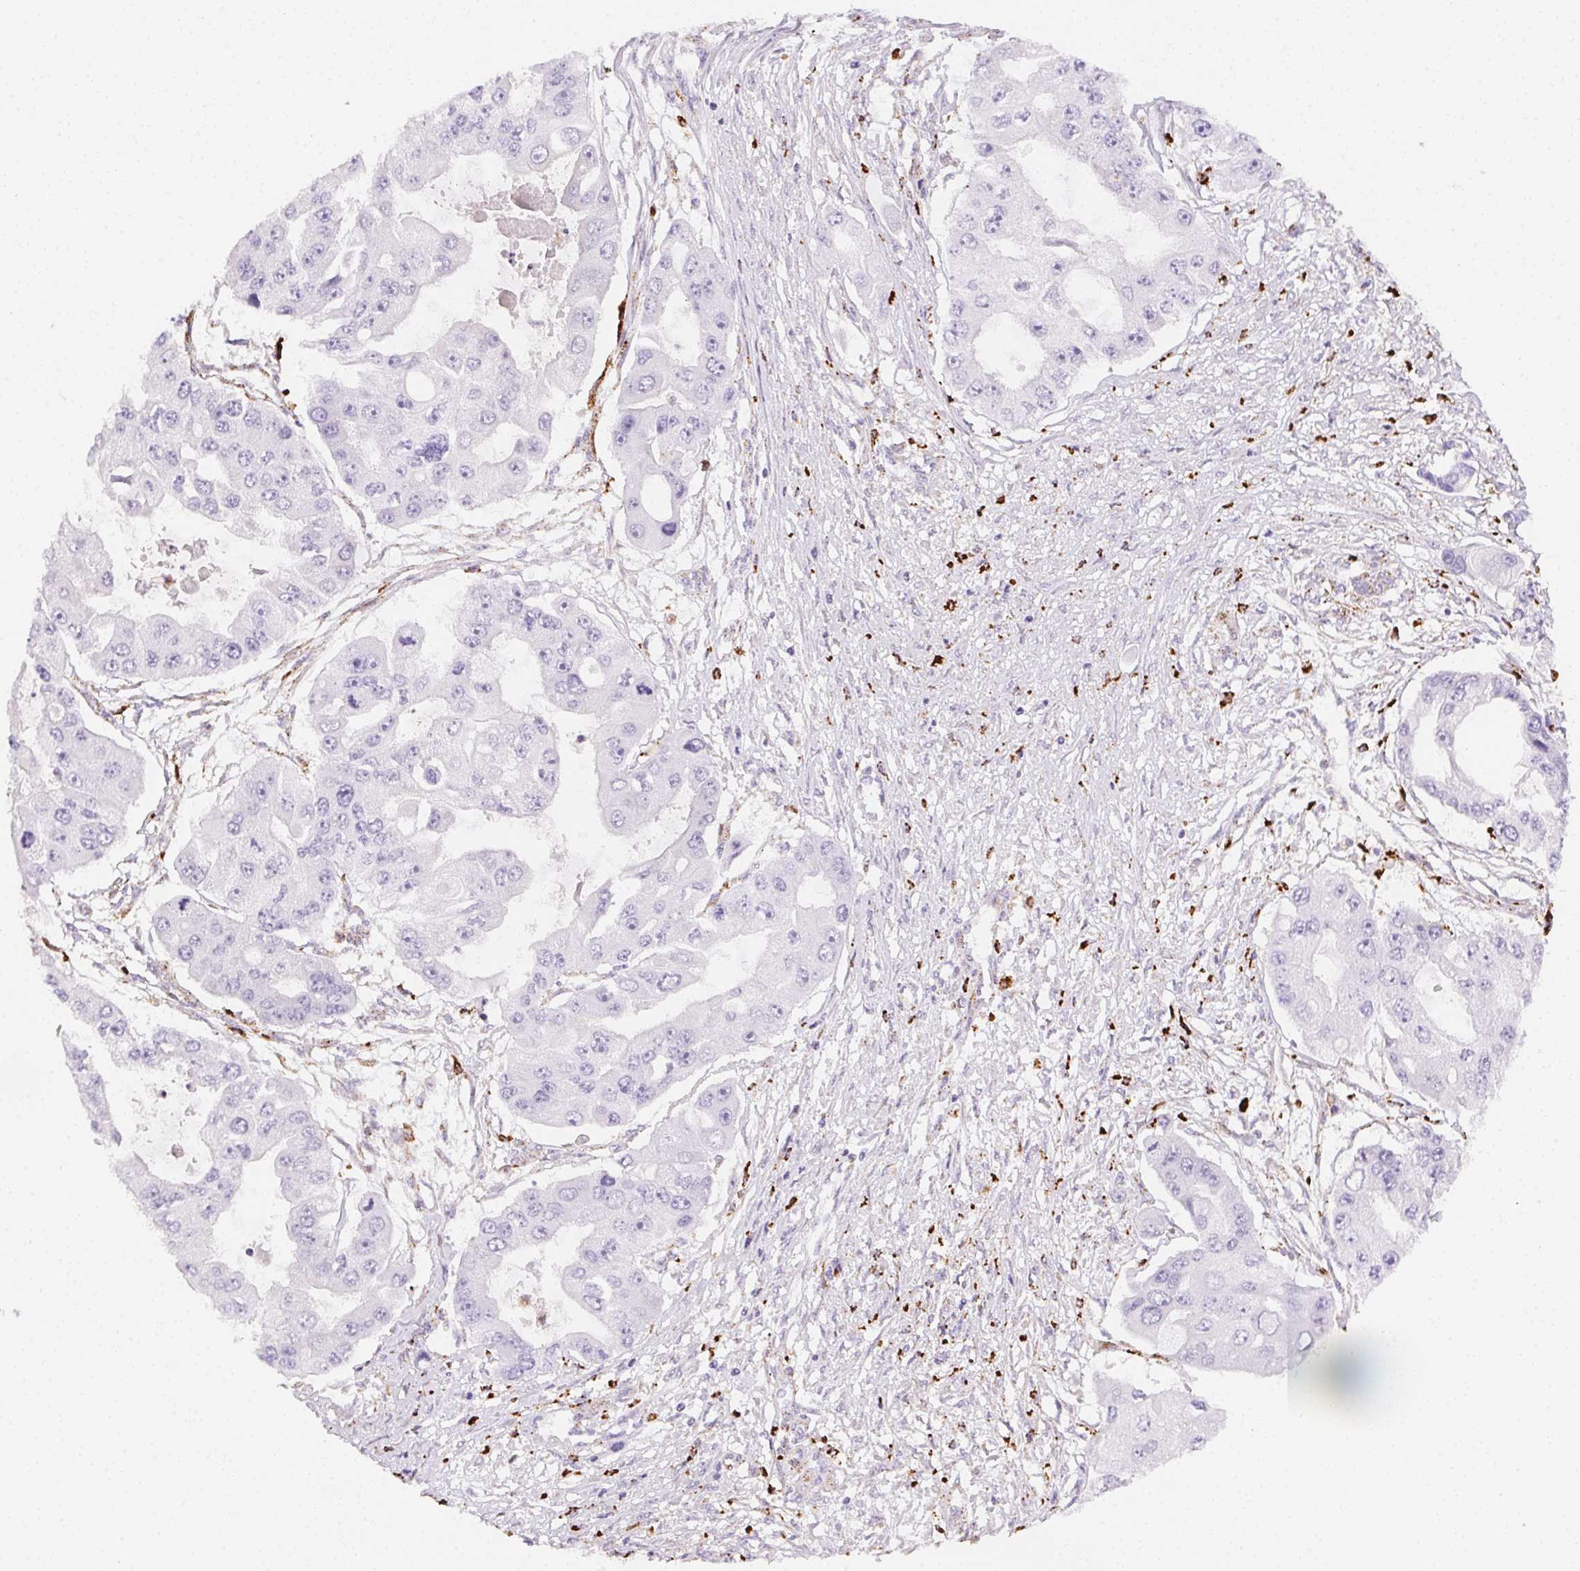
{"staining": {"intensity": "negative", "quantity": "none", "location": "none"}, "tissue": "ovarian cancer", "cell_type": "Tumor cells", "image_type": "cancer", "snomed": [{"axis": "morphology", "description": "Cystadenocarcinoma, serous, NOS"}, {"axis": "topography", "description": "Ovary"}], "caption": "This is a photomicrograph of immunohistochemistry staining of ovarian serous cystadenocarcinoma, which shows no positivity in tumor cells.", "gene": "SCPEP1", "patient": {"sex": "female", "age": 56}}